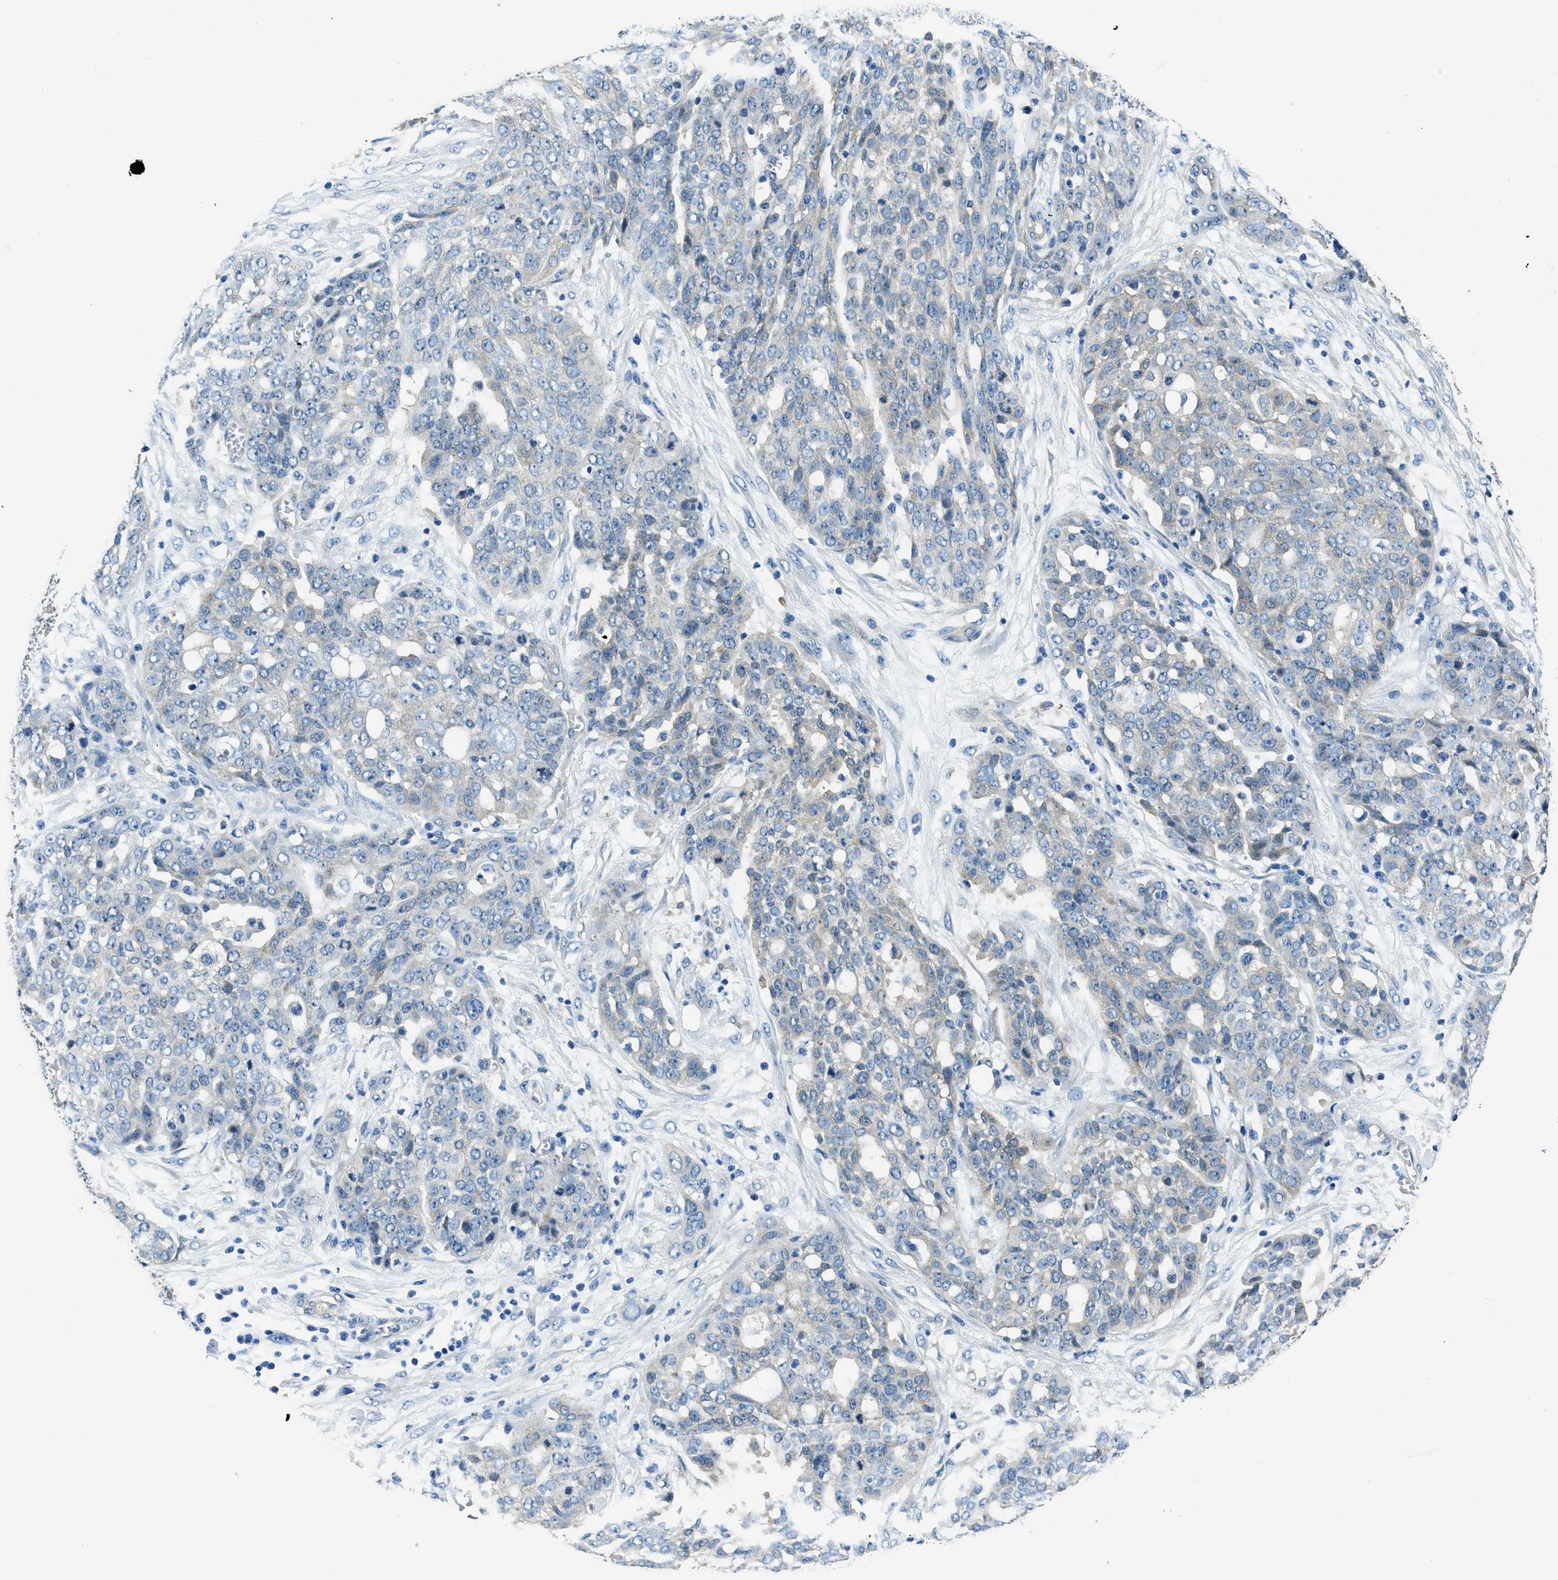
{"staining": {"intensity": "weak", "quantity": "<25%", "location": "cytoplasmic/membranous"}, "tissue": "ovarian cancer", "cell_type": "Tumor cells", "image_type": "cancer", "snomed": [{"axis": "morphology", "description": "Cystadenocarcinoma, serous, NOS"}, {"axis": "topography", "description": "Soft tissue"}, {"axis": "topography", "description": "Ovary"}], "caption": "Ovarian serous cystadenocarcinoma stained for a protein using immunohistochemistry (IHC) shows no expression tumor cells.", "gene": "TWF1", "patient": {"sex": "female", "age": 57}}